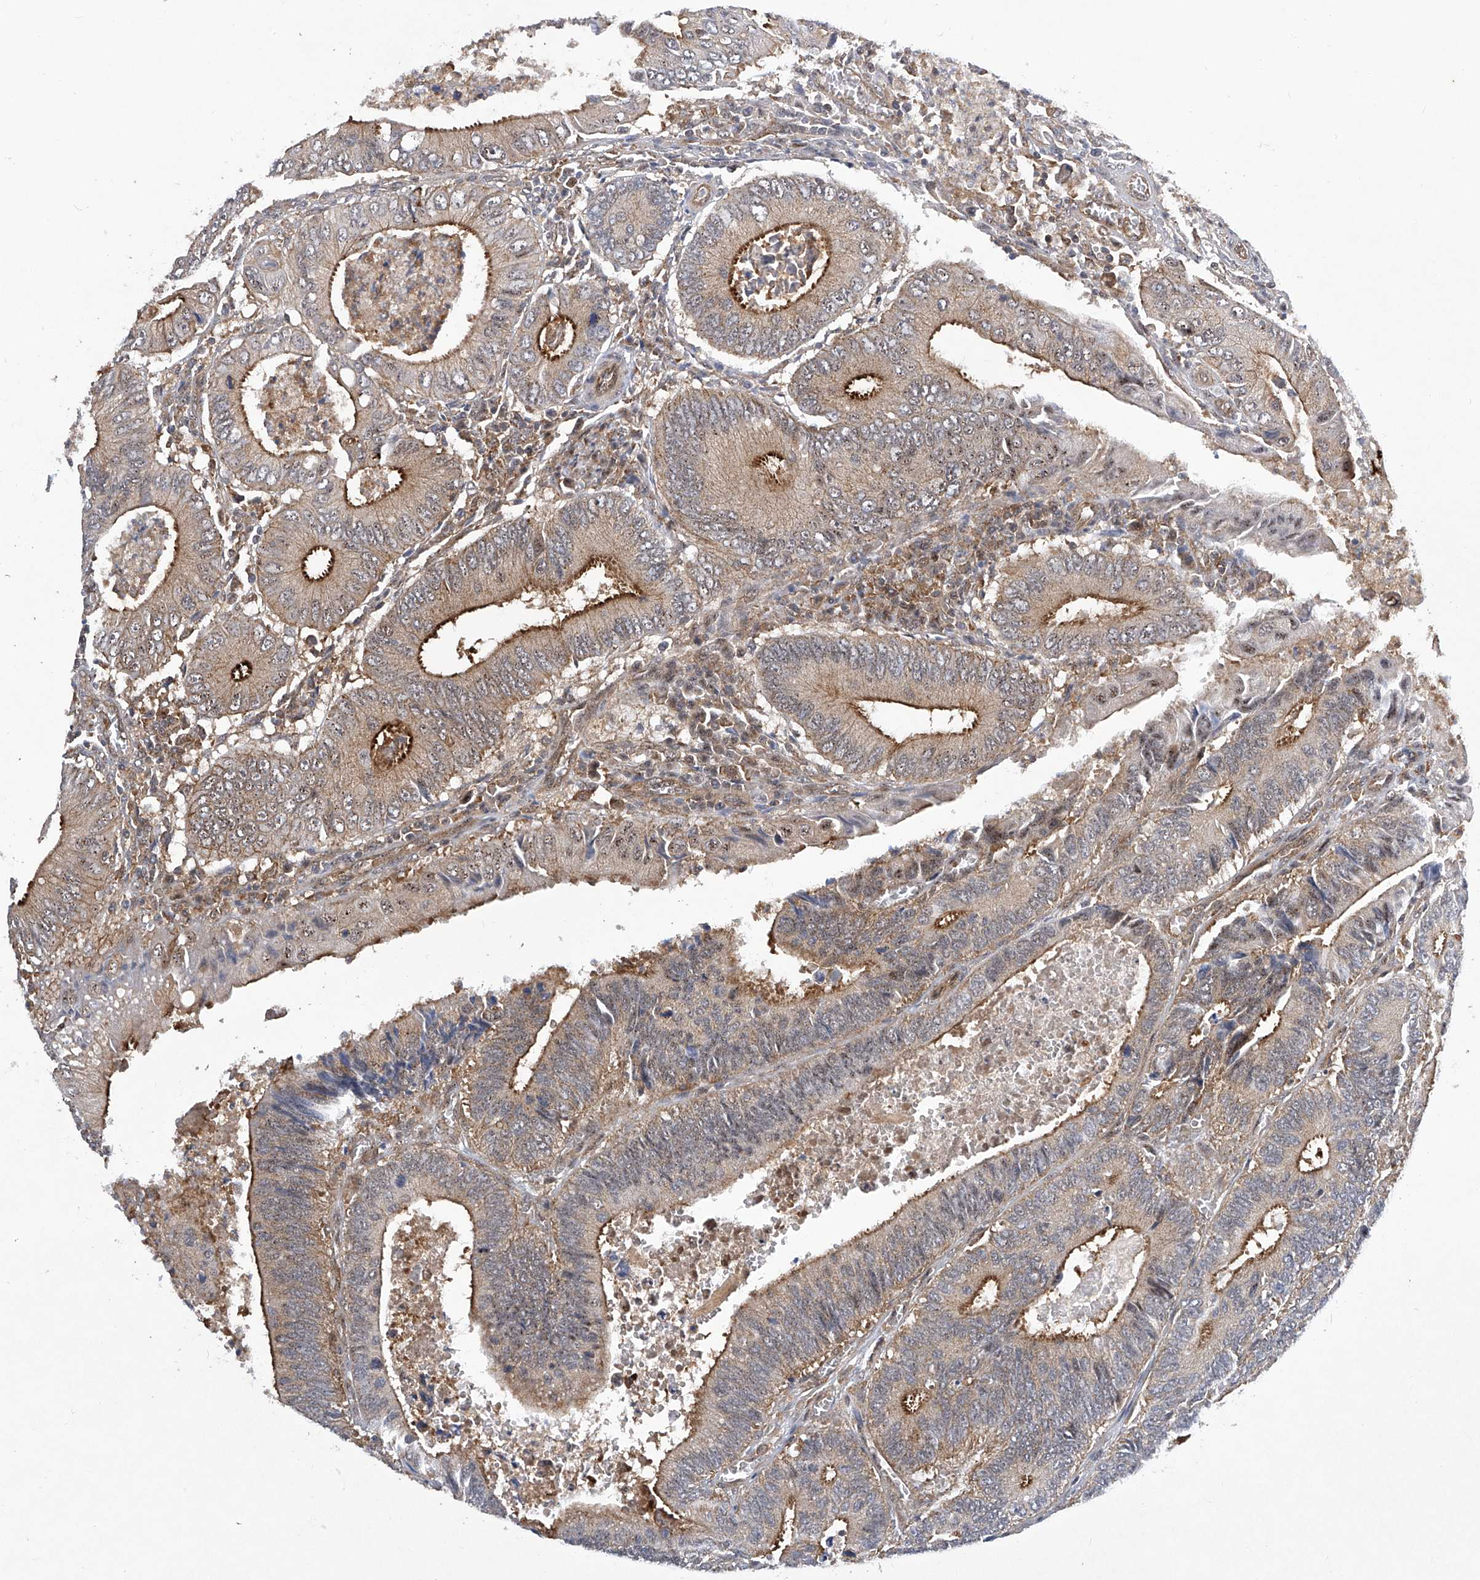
{"staining": {"intensity": "strong", "quantity": "<25%", "location": "cytoplasmic/membranous"}, "tissue": "colorectal cancer", "cell_type": "Tumor cells", "image_type": "cancer", "snomed": [{"axis": "morphology", "description": "Inflammation, NOS"}, {"axis": "morphology", "description": "Adenocarcinoma, NOS"}, {"axis": "topography", "description": "Colon"}], "caption": "A medium amount of strong cytoplasmic/membranous staining is appreciated in about <25% of tumor cells in adenocarcinoma (colorectal) tissue.", "gene": "CISH", "patient": {"sex": "male", "age": 72}}